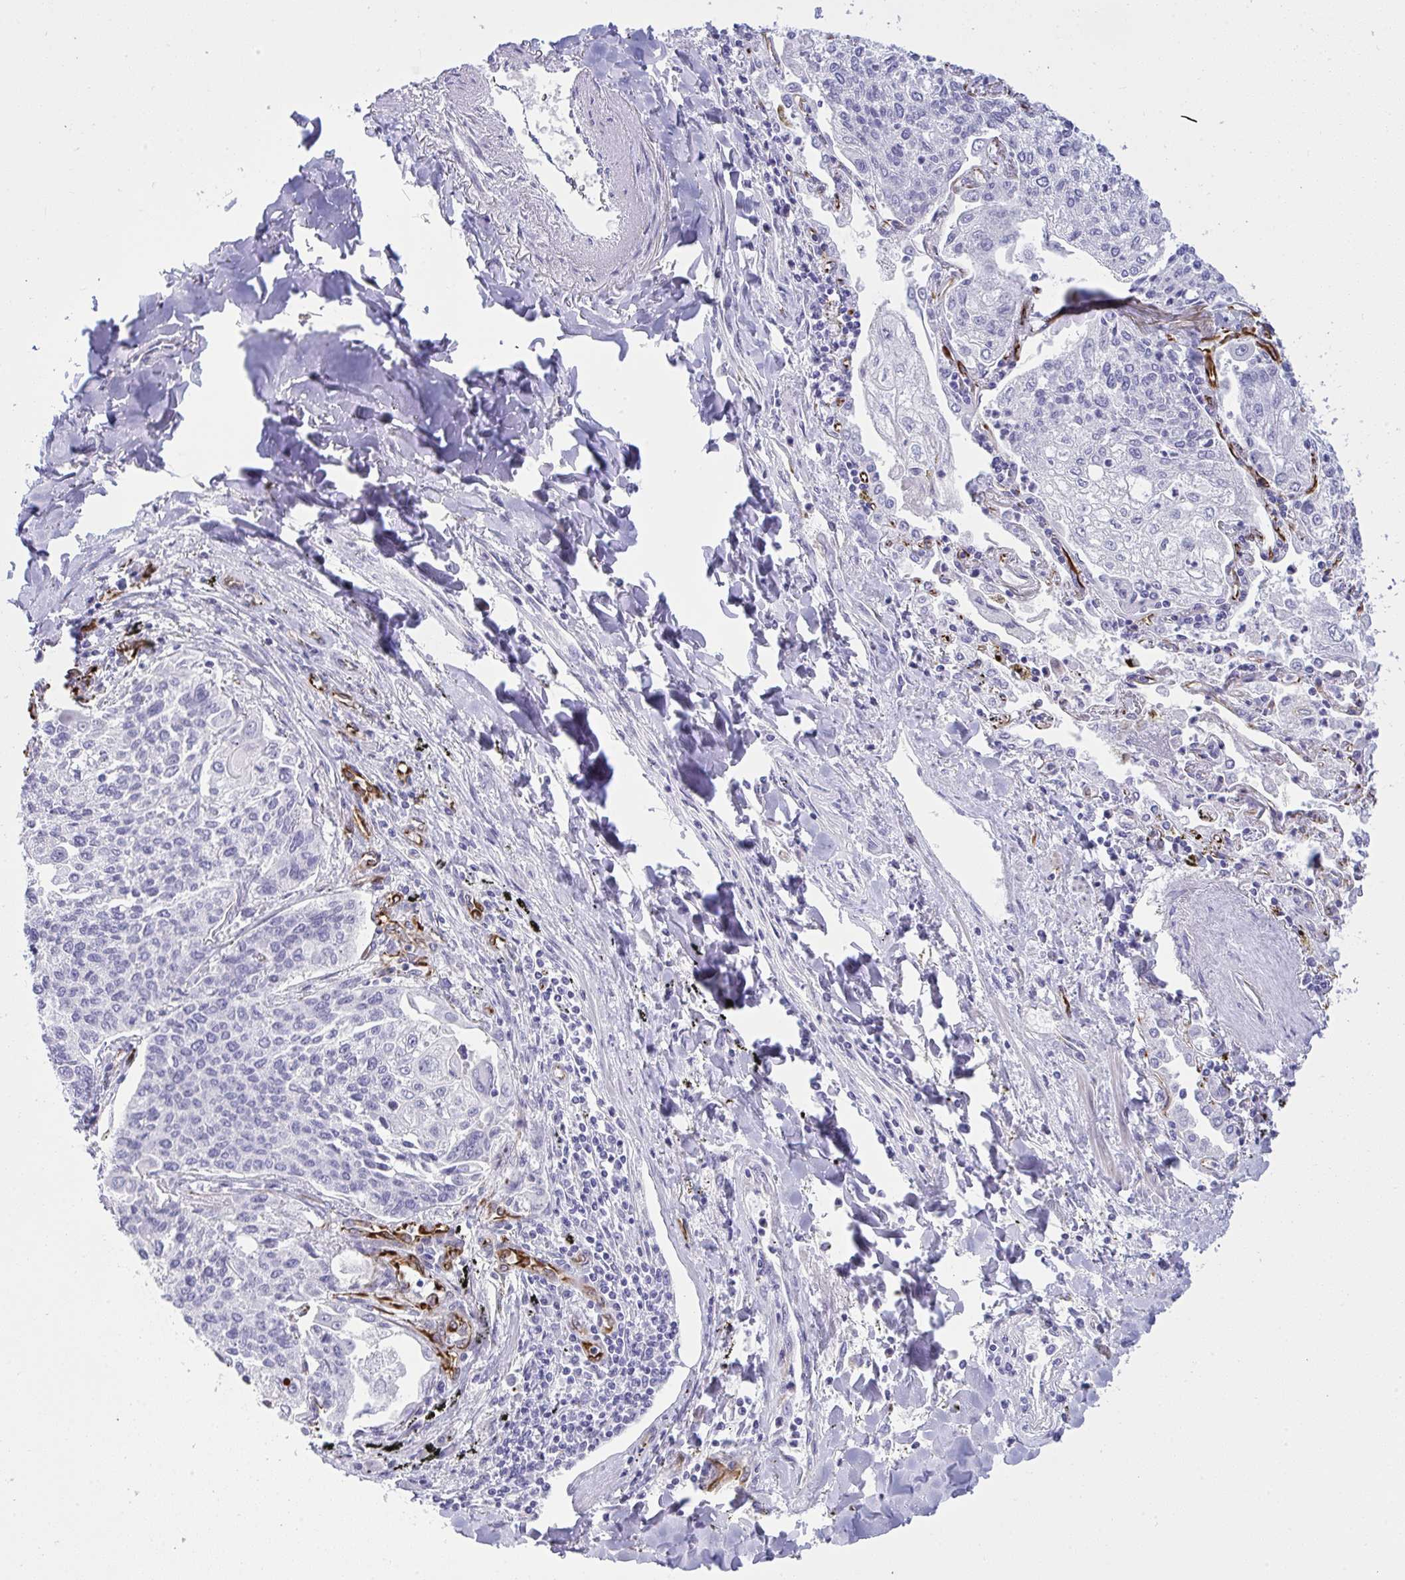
{"staining": {"intensity": "negative", "quantity": "none", "location": "none"}, "tissue": "lung cancer", "cell_type": "Tumor cells", "image_type": "cancer", "snomed": [{"axis": "morphology", "description": "Squamous cell carcinoma, NOS"}, {"axis": "topography", "description": "Lung"}], "caption": "Micrograph shows no significant protein expression in tumor cells of lung squamous cell carcinoma. Brightfield microscopy of immunohistochemistry stained with DAB (brown) and hematoxylin (blue), captured at high magnification.", "gene": "SLC35B1", "patient": {"sex": "male", "age": 74}}